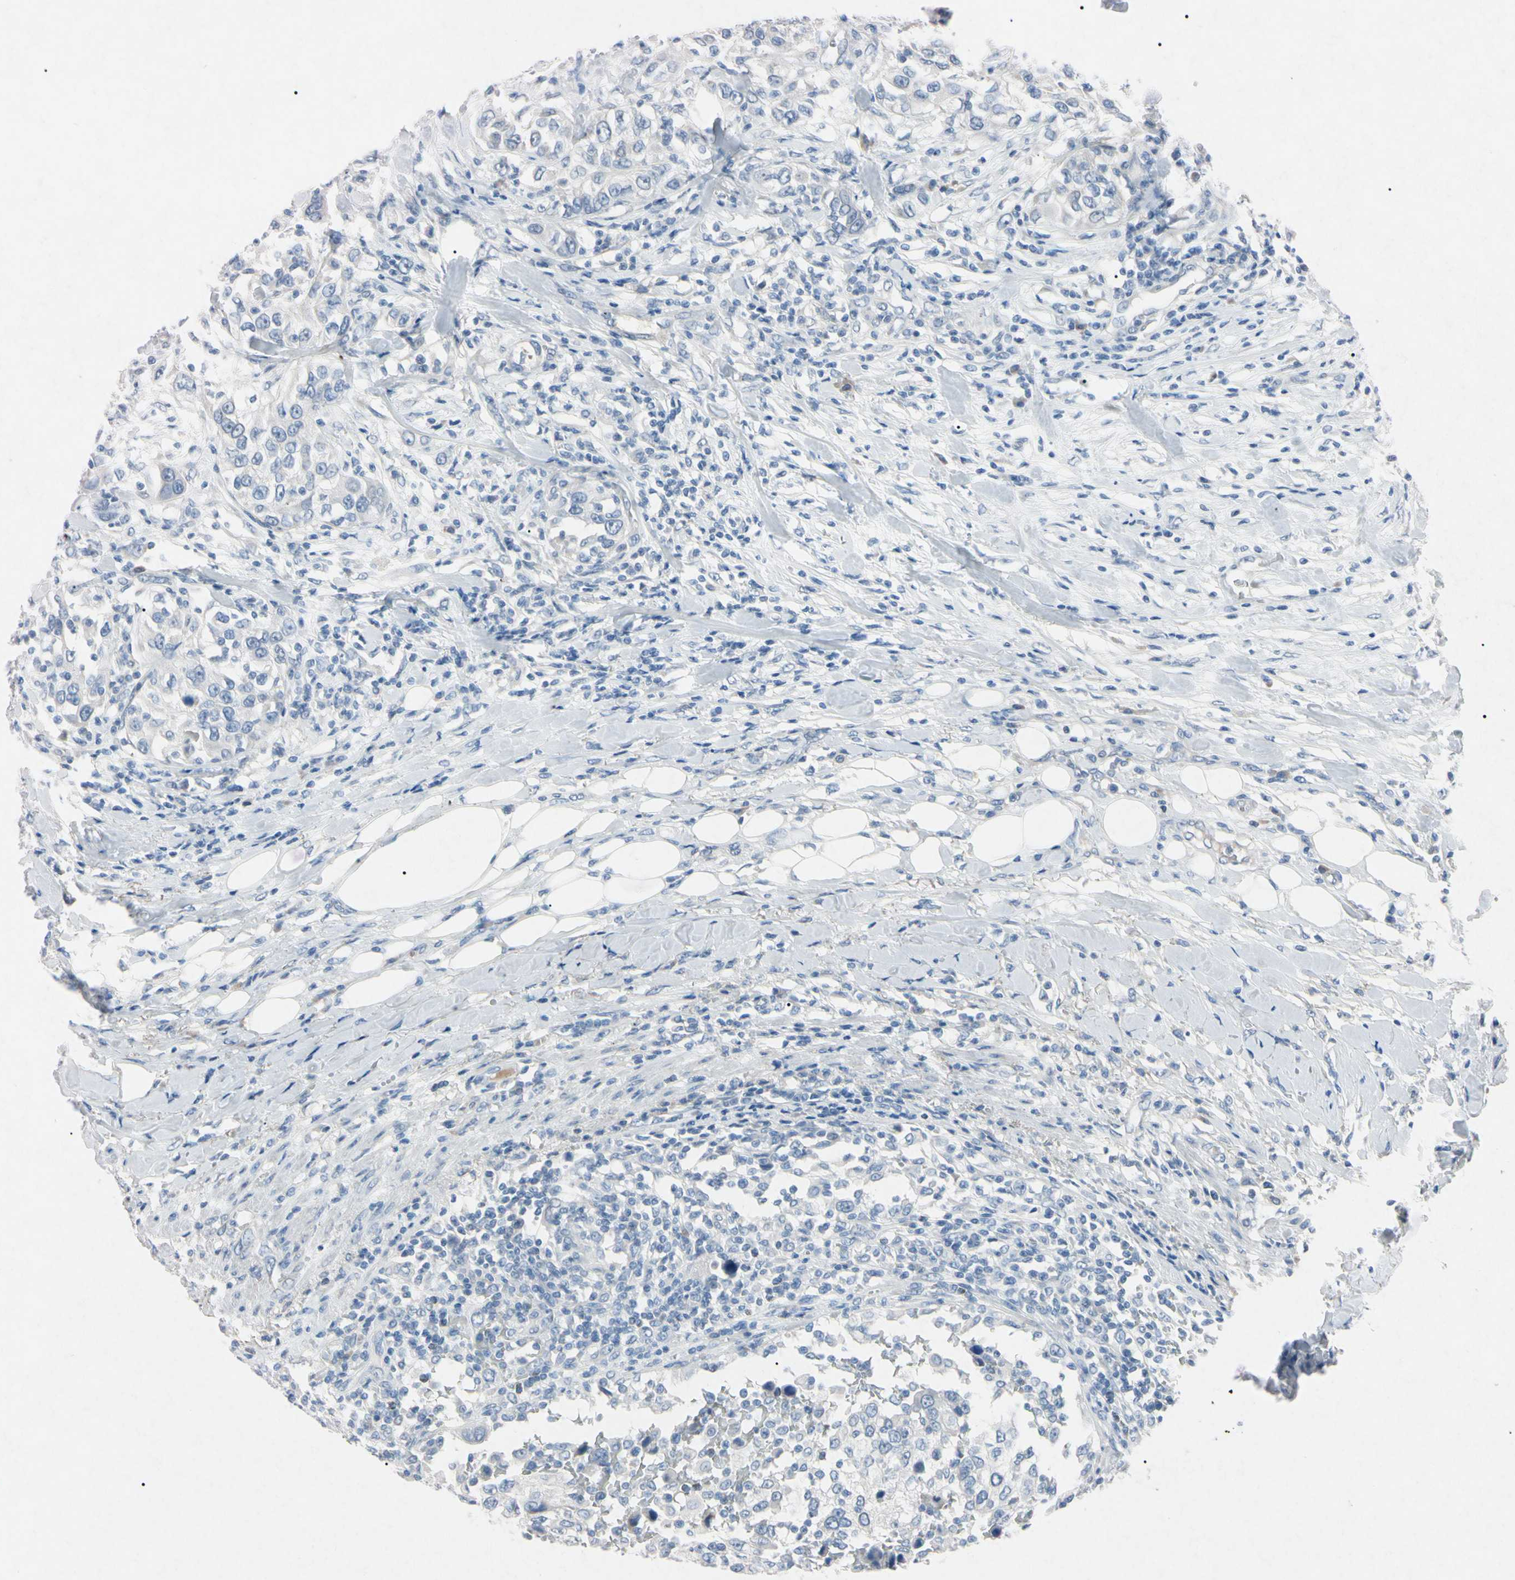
{"staining": {"intensity": "negative", "quantity": "none", "location": "none"}, "tissue": "urothelial cancer", "cell_type": "Tumor cells", "image_type": "cancer", "snomed": [{"axis": "morphology", "description": "Urothelial carcinoma, High grade"}, {"axis": "topography", "description": "Urinary bladder"}], "caption": "Immunohistochemistry (IHC) of human urothelial cancer shows no positivity in tumor cells. (Stains: DAB (3,3'-diaminobenzidine) immunohistochemistry (IHC) with hematoxylin counter stain, Microscopy: brightfield microscopy at high magnification).", "gene": "ELN", "patient": {"sex": "female", "age": 80}}